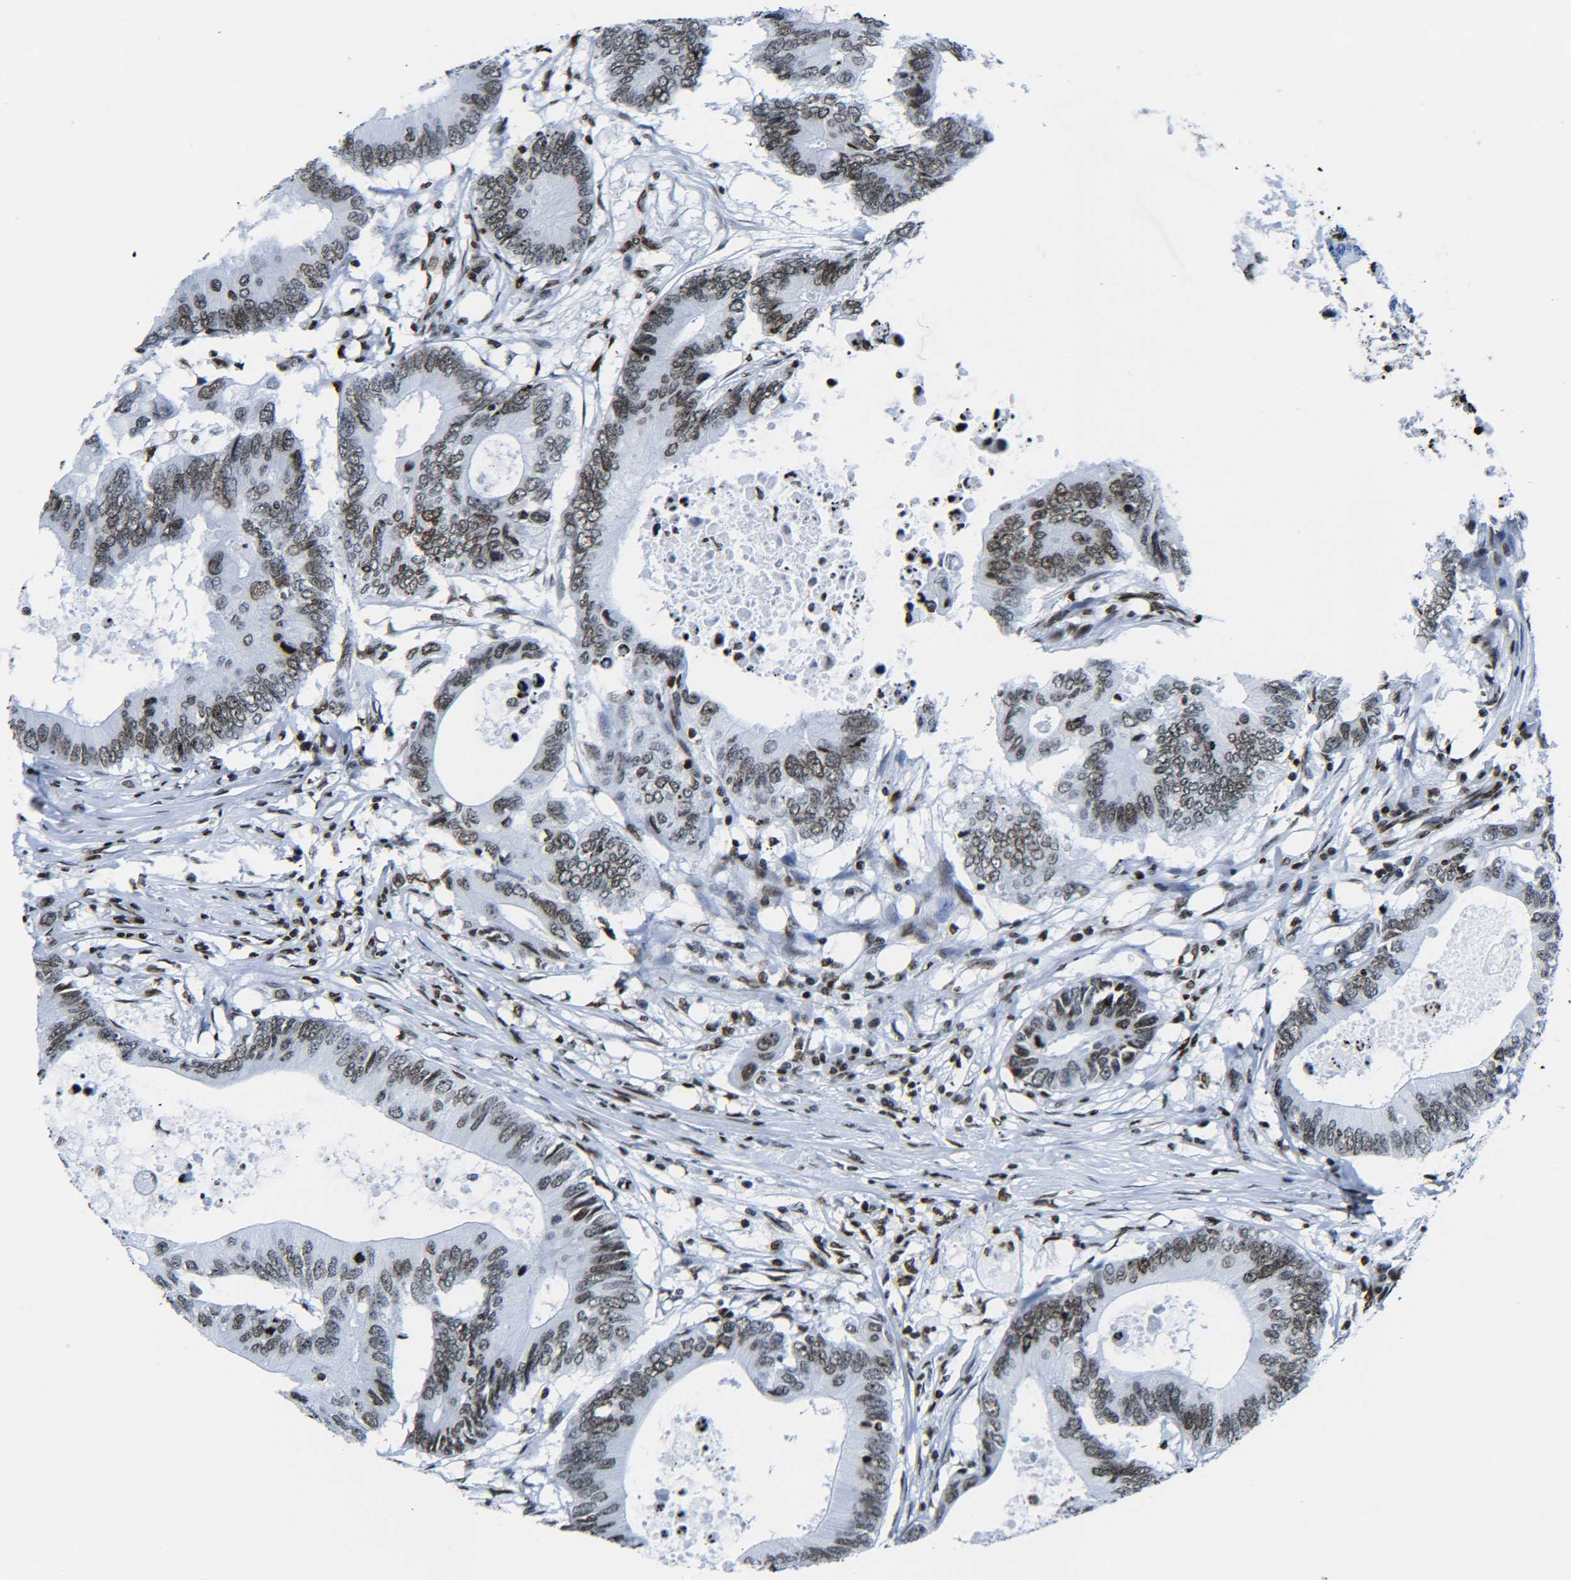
{"staining": {"intensity": "moderate", "quantity": ">75%", "location": "nuclear"}, "tissue": "colorectal cancer", "cell_type": "Tumor cells", "image_type": "cancer", "snomed": [{"axis": "morphology", "description": "Adenocarcinoma, NOS"}, {"axis": "topography", "description": "Colon"}], "caption": "There is medium levels of moderate nuclear positivity in tumor cells of colorectal cancer (adenocarcinoma), as demonstrated by immunohistochemical staining (brown color).", "gene": "H2AX", "patient": {"sex": "male", "age": 71}}